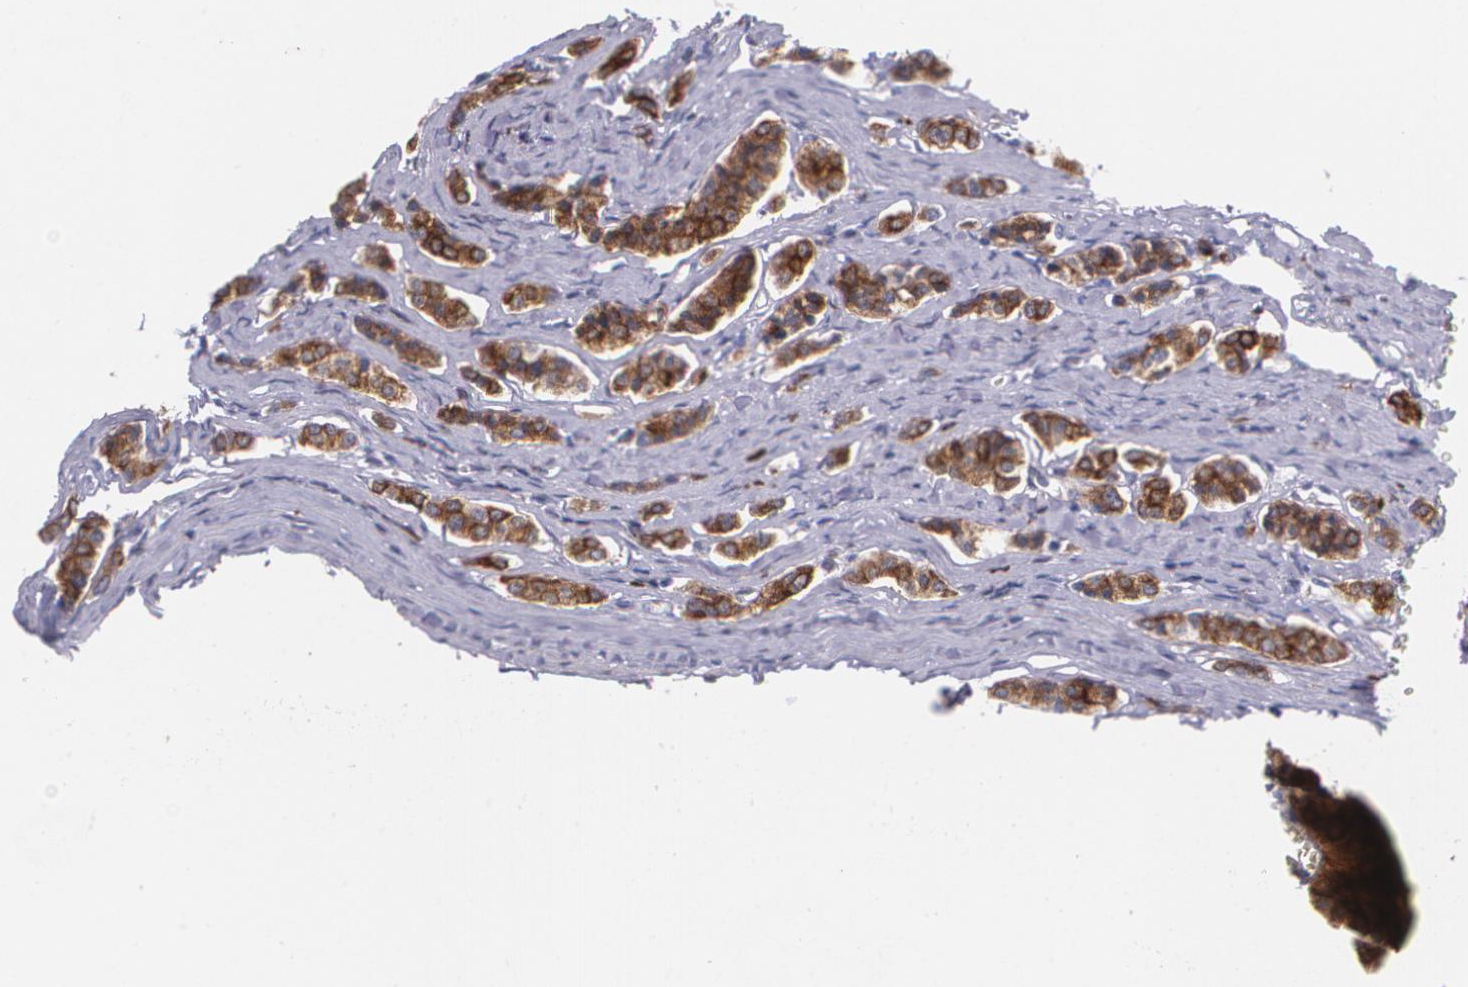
{"staining": {"intensity": "strong", "quantity": ">75%", "location": "cytoplasmic/membranous"}, "tissue": "carcinoid", "cell_type": "Tumor cells", "image_type": "cancer", "snomed": [{"axis": "morphology", "description": "Carcinoid, malignant, NOS"}, {"axis": "topography", "description": "Small intestine"}], "caption": "Protein expression analysis of carcinoid (malignant) shows strong cytoplasmic/membranous staining in approximately >75% of tumor cells.", "gene": "RTN1", "patient": {"sex": "male", "age": 63}}